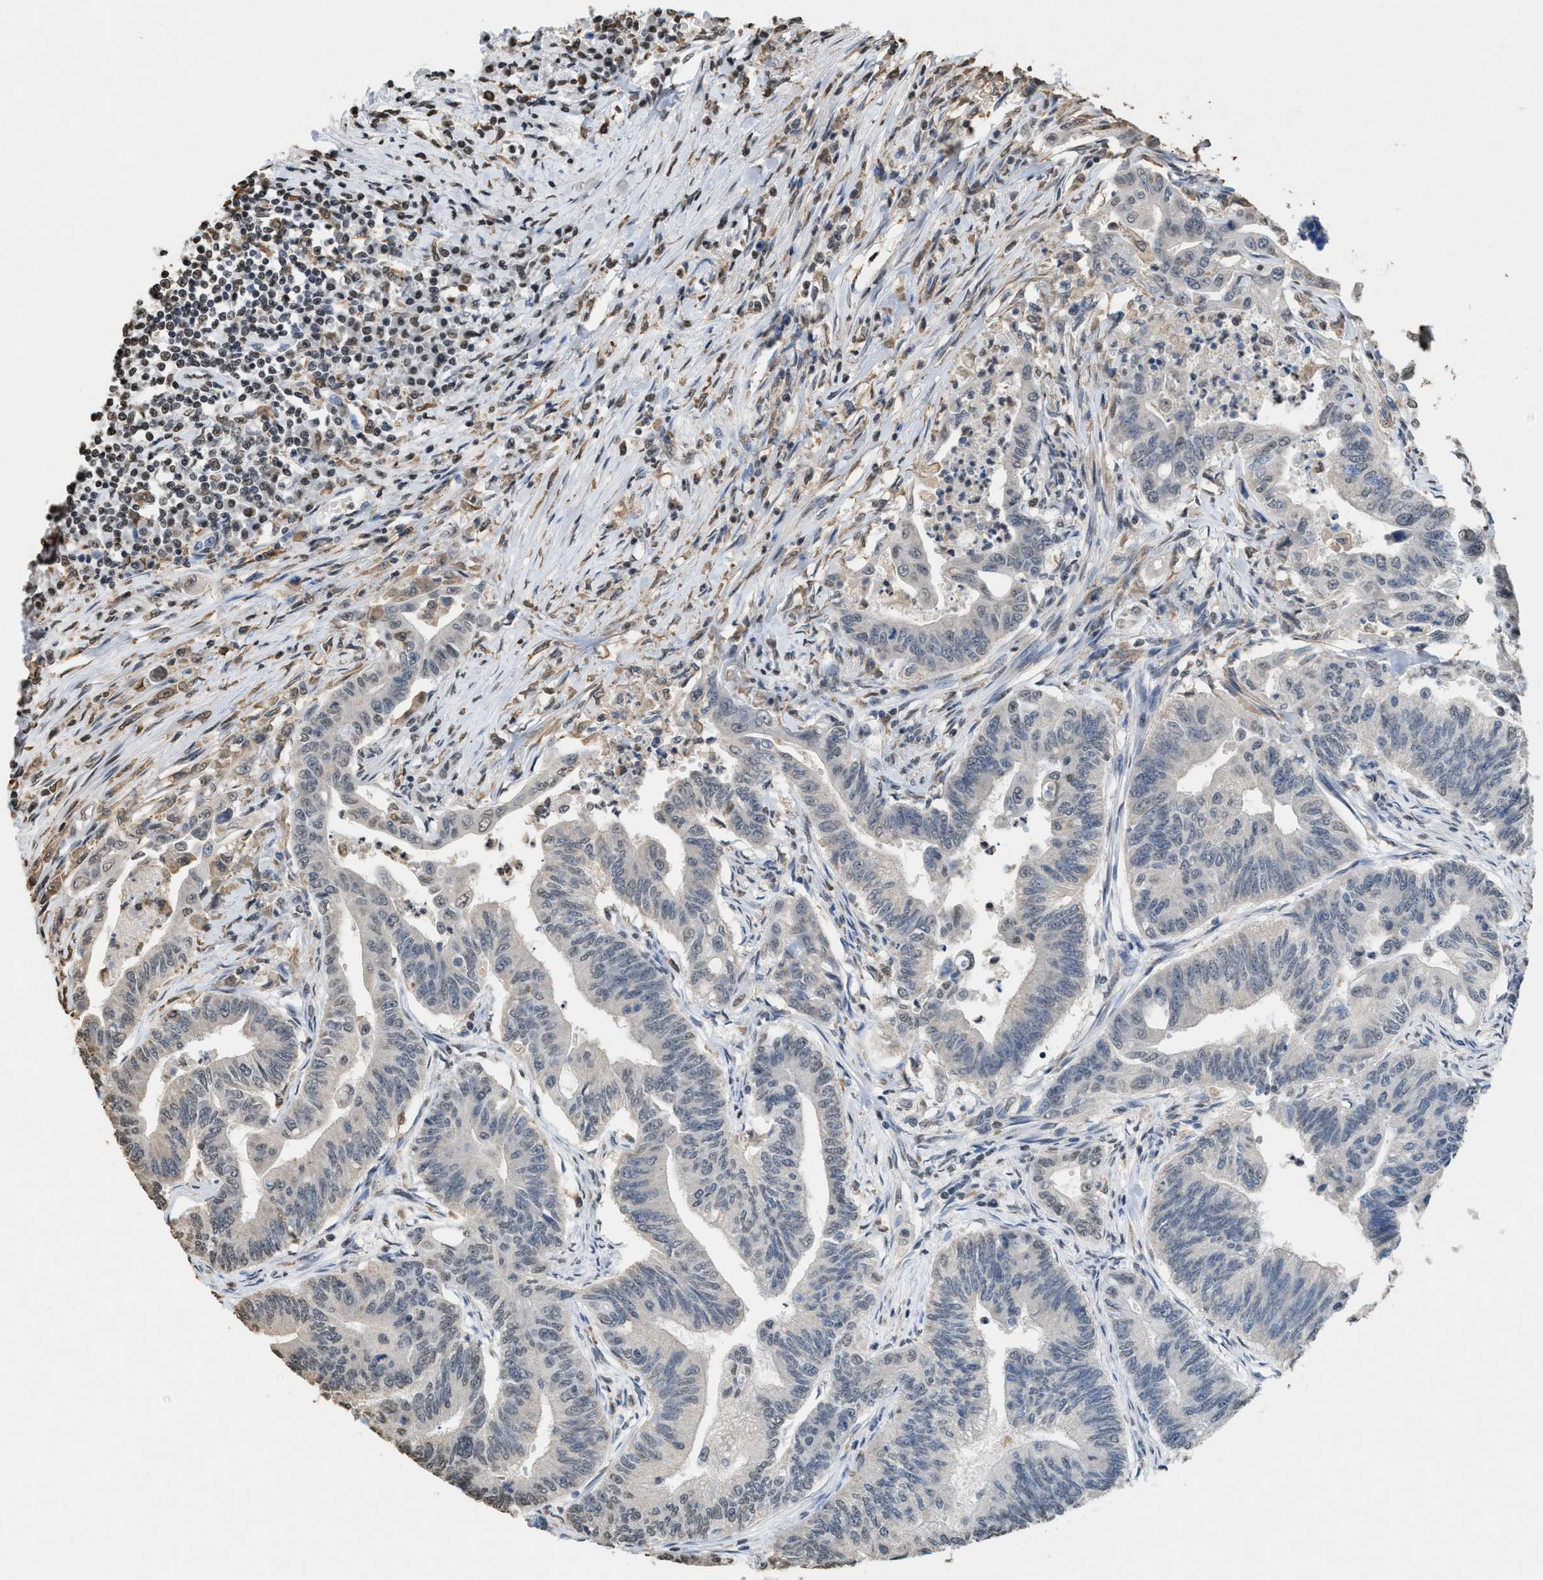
{"staining": {"intensity": "negative", "quantity": "none", "location": "none"}, "tissue": "colorectal cancer", "cell_type": "Tumor cells", "image_type": "cancer", "snomed": [{"axis": "morphology", "description": "Adenoma, NOS"}, {"axis": "morphology", "description": "Adenocarcinoma, NOS"}, {"axis": "topography", "description": "Colon"}], "caption": "A histopathology image of human colorectal cancer (adenocarcinoma) is negative for staining in tumor cells.", "gene": "NUP88", "patient": {"sex": "male", "age": 79}}